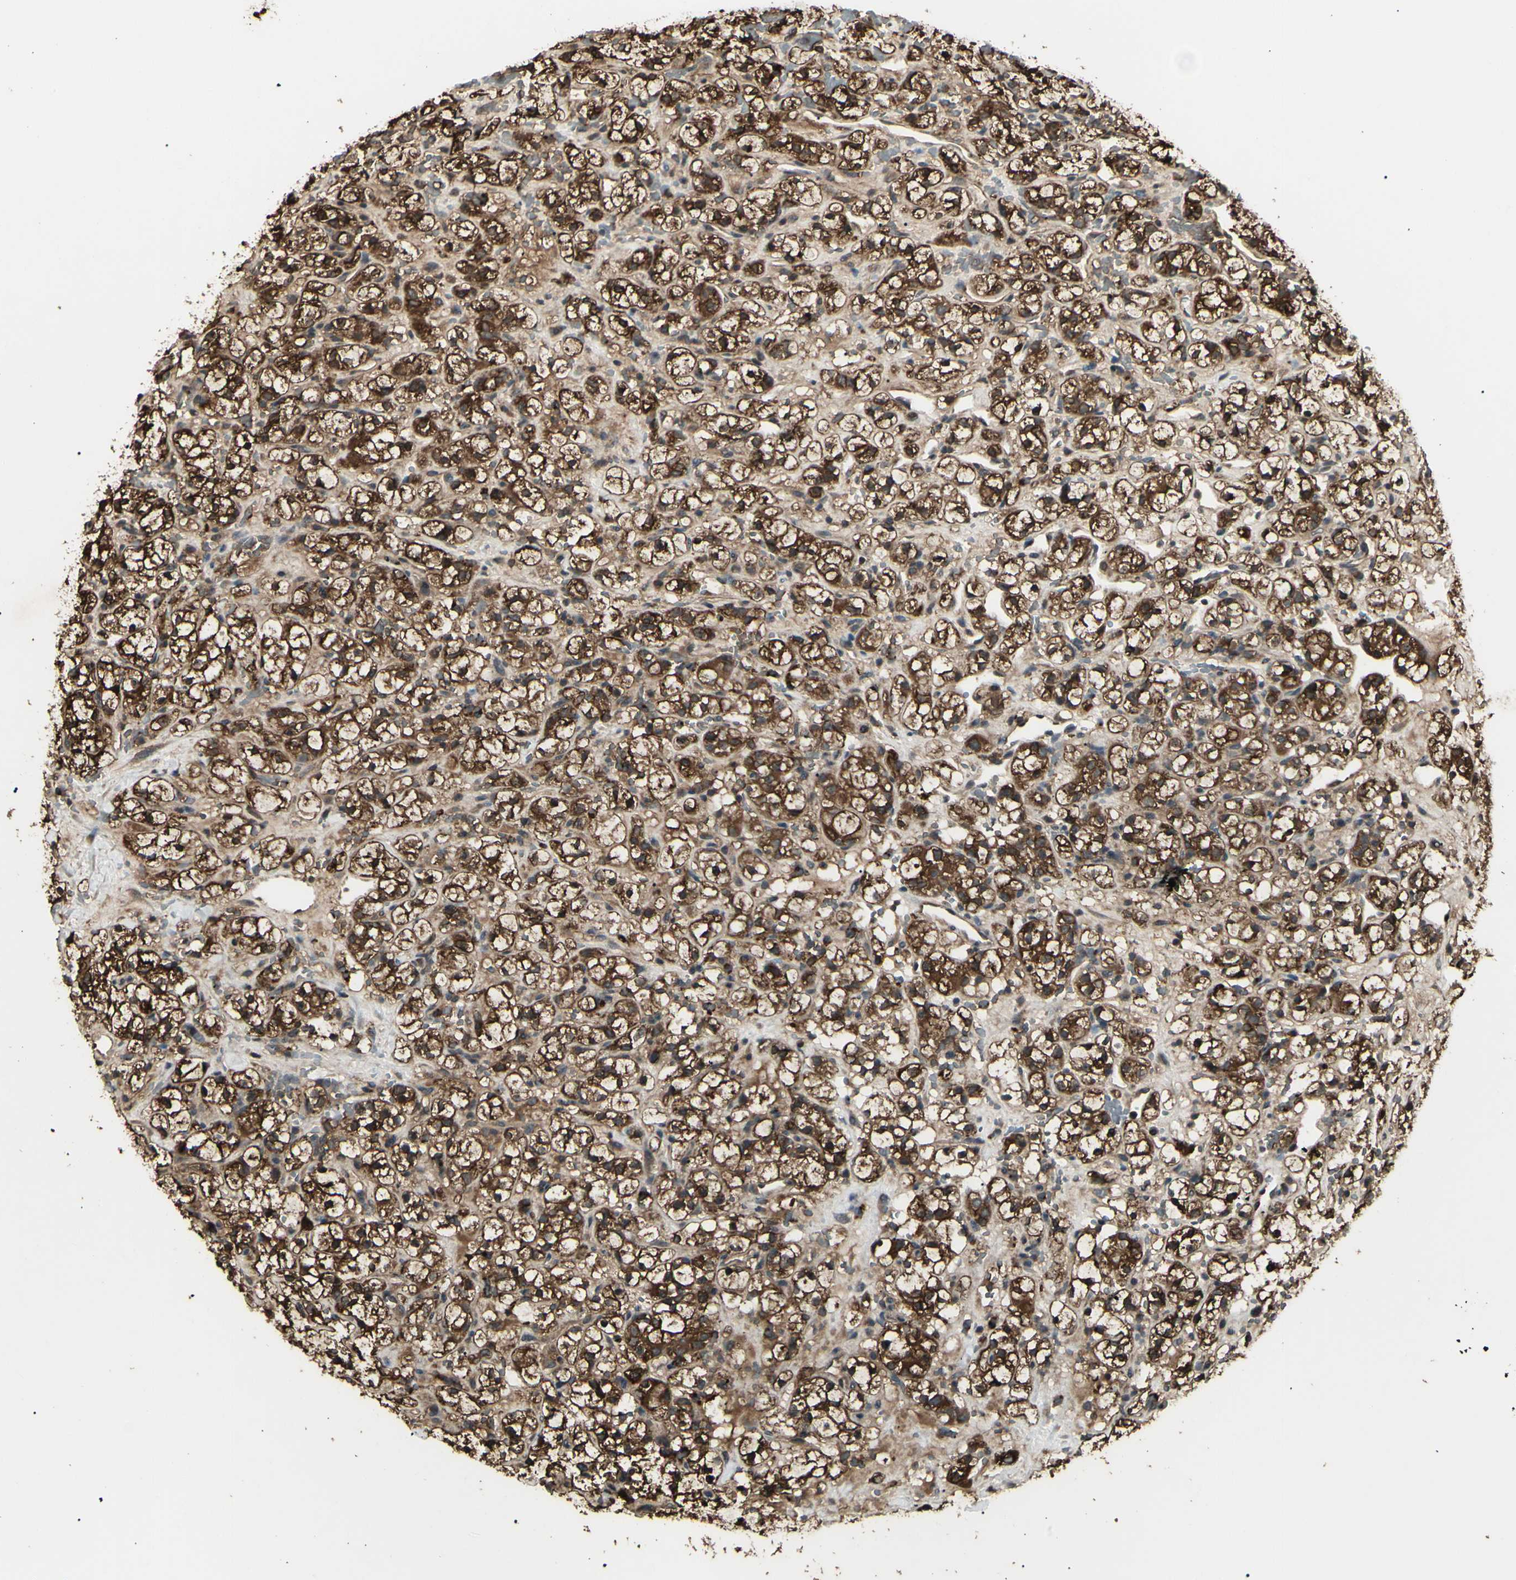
{"staining": {"intensity": "strong", "quantity": ">75%", "location": "cytoplasmic/membranous"}, "tissue": "renal cancer", "cell_type": "Tumor cells", "image_type": "cancer", "snomed": [{"axis": "morphology", "description": "Adenocarcinoma, NOS"}, {"axis": "topography", "description": "Kidney"}], "caption": "Tumor cells demonstrate high levels of strong cytoplasmic/membranous staining in about >75% of cells in renal cancer.", "gene": "GNAS", "patient": {"sex": "male", "age": 61}}